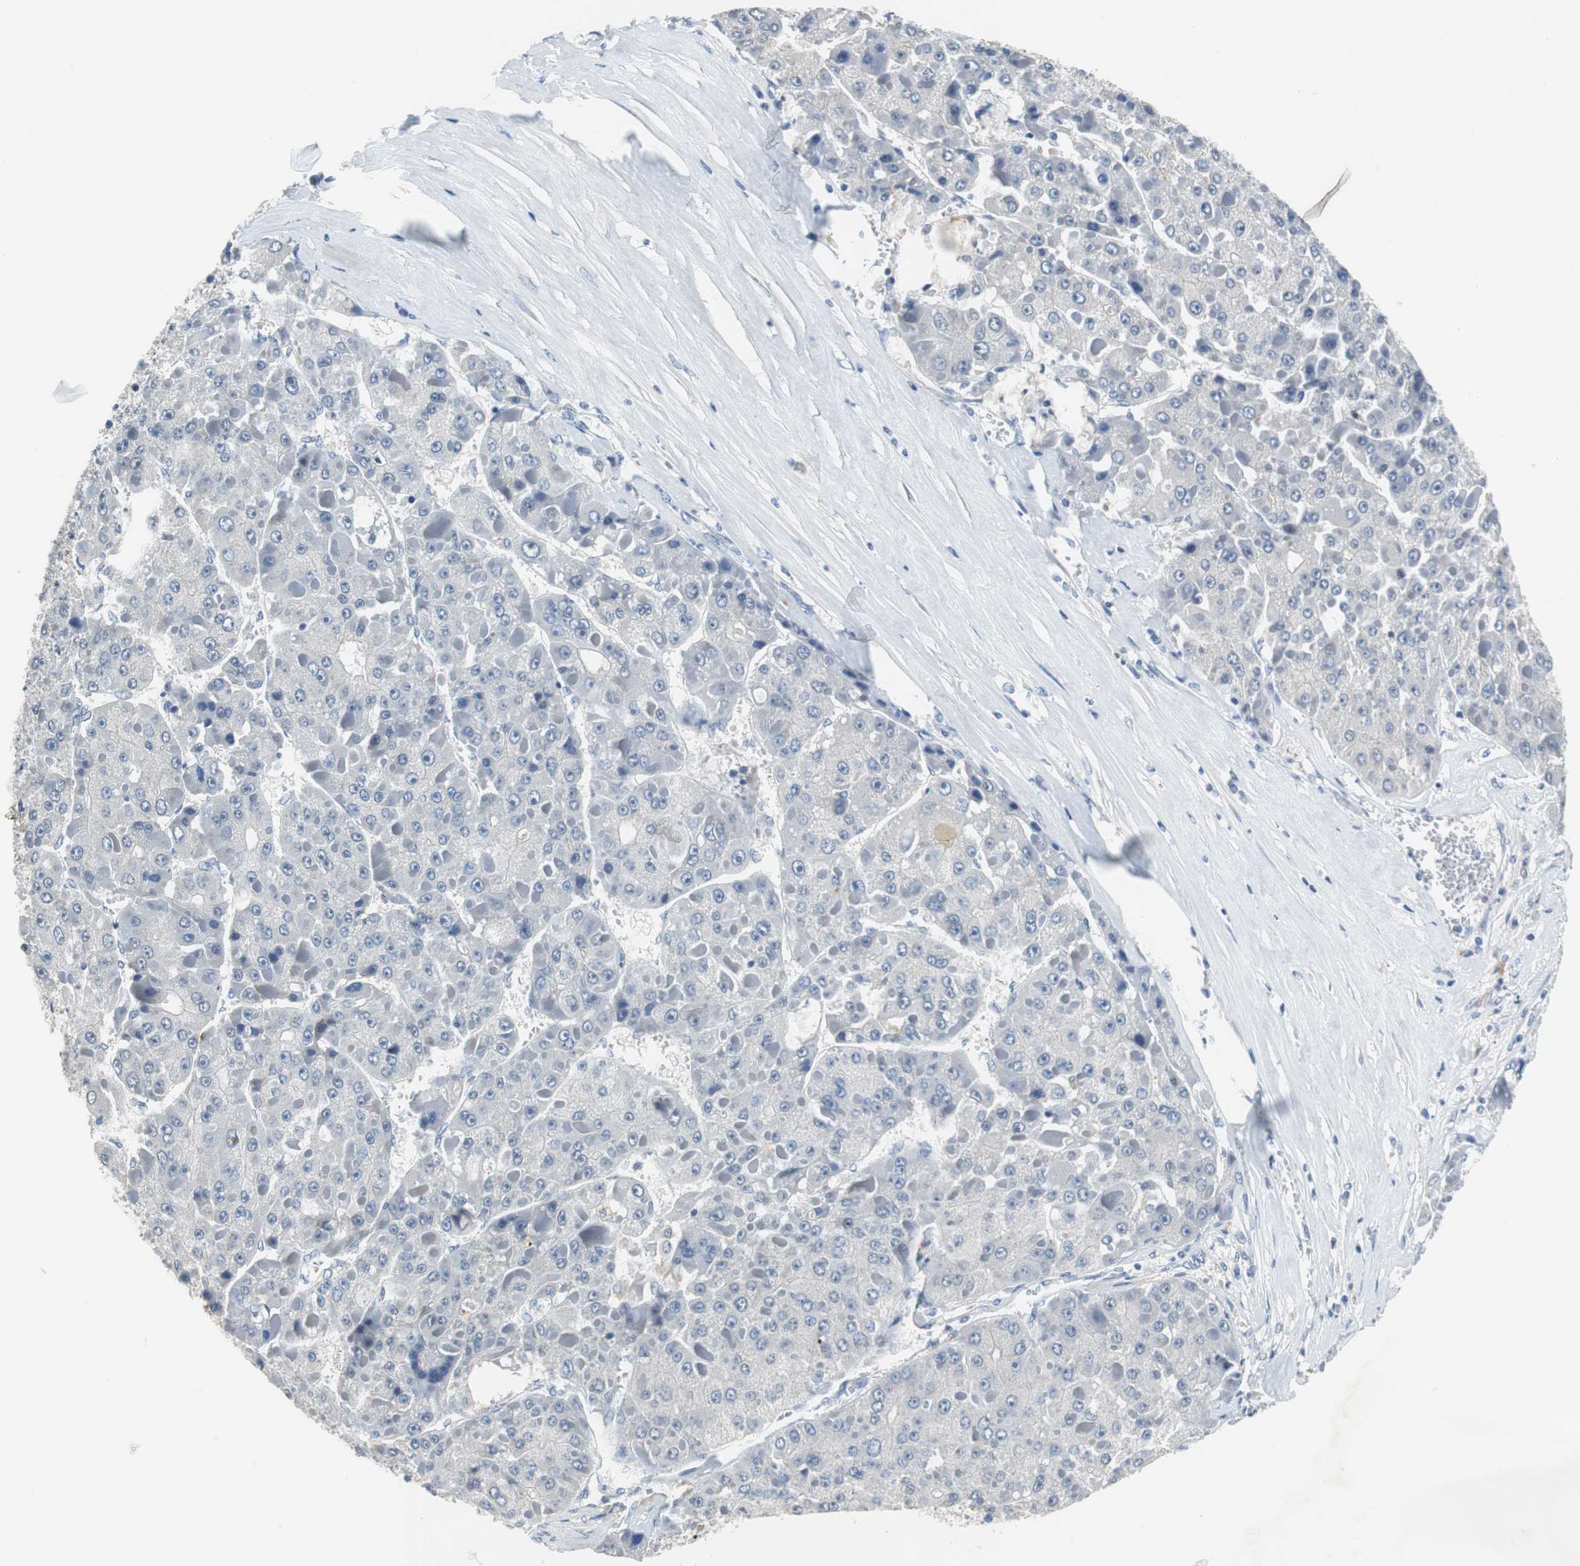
{"staining": {"intensity": "negative", "quantity": "none", "location": "none"}, "tissue": "liver cancer", "cell_type": "Tumor cells", "image_type": "cancer", "snomed": [{"axis": "morphology", "description": "Carcinoma, Hepatocellular, NOS"}, {"axis": "topography", "description": "Liver"}], "caption": "Immunohistochemistry (IHC) histopathology image of neoplastic tissue: human liver cancer stained with DAB displays no significant protein expression in tumor cells. (Stains: DAB immunohistochemistry (IHC) with hematoxylin counter stain, Microscopy: brightfield microscopy at high magnification).", "gene": "MUC7", "patient": {"sex": "female", "age": 73}}